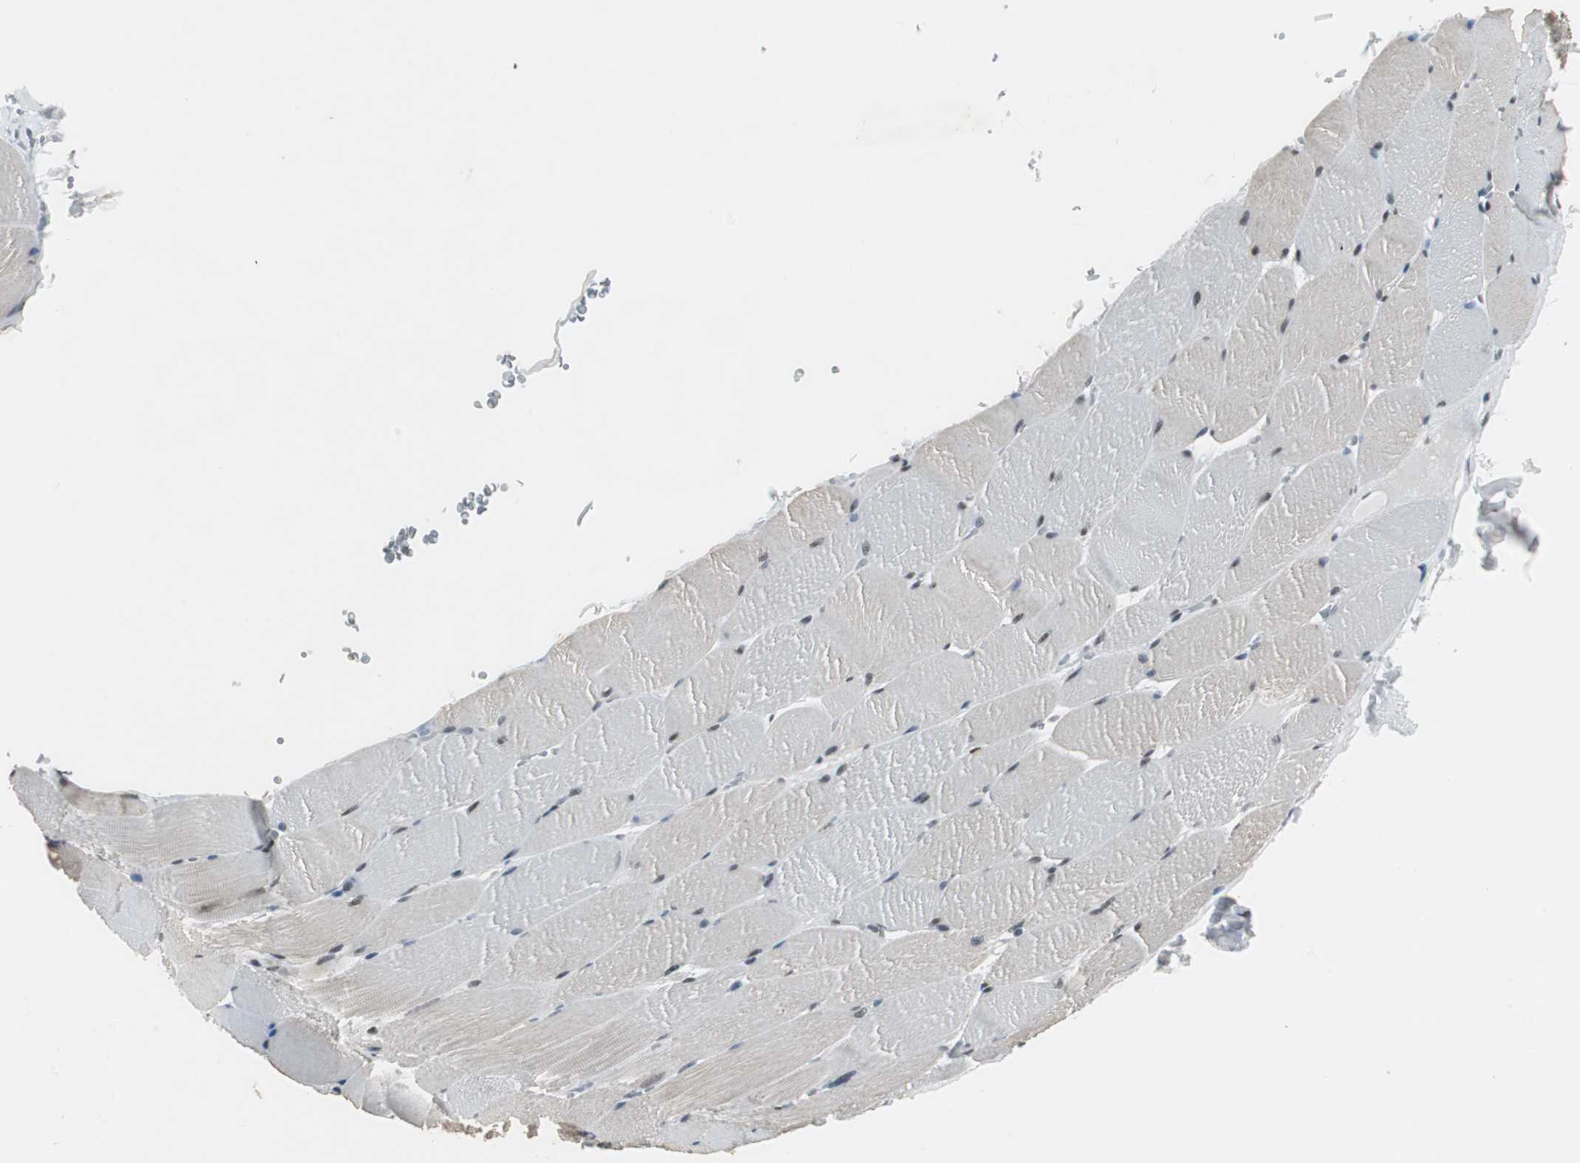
{"staining": {"intensity": "moderate", "quantity": "25%-75%", "location": "nuclear"}, "tissue": "skeletal muscle", "cell_type": "Myocytes", "image_type": "normal", "snomed": [{"axis": "morphology", "description": "Normal tissue, NOS"}, {"axis": "topography", "description": "Skeletal muscle"}], "caption": "IHC (DAB) staining of unremarkable human skeletal muscle demonstrates moderate nuclear protein staining in approximately 25%-75% of myocytes.", "gene": "MKX", "patient": {"sex": "male", "age": 62}}